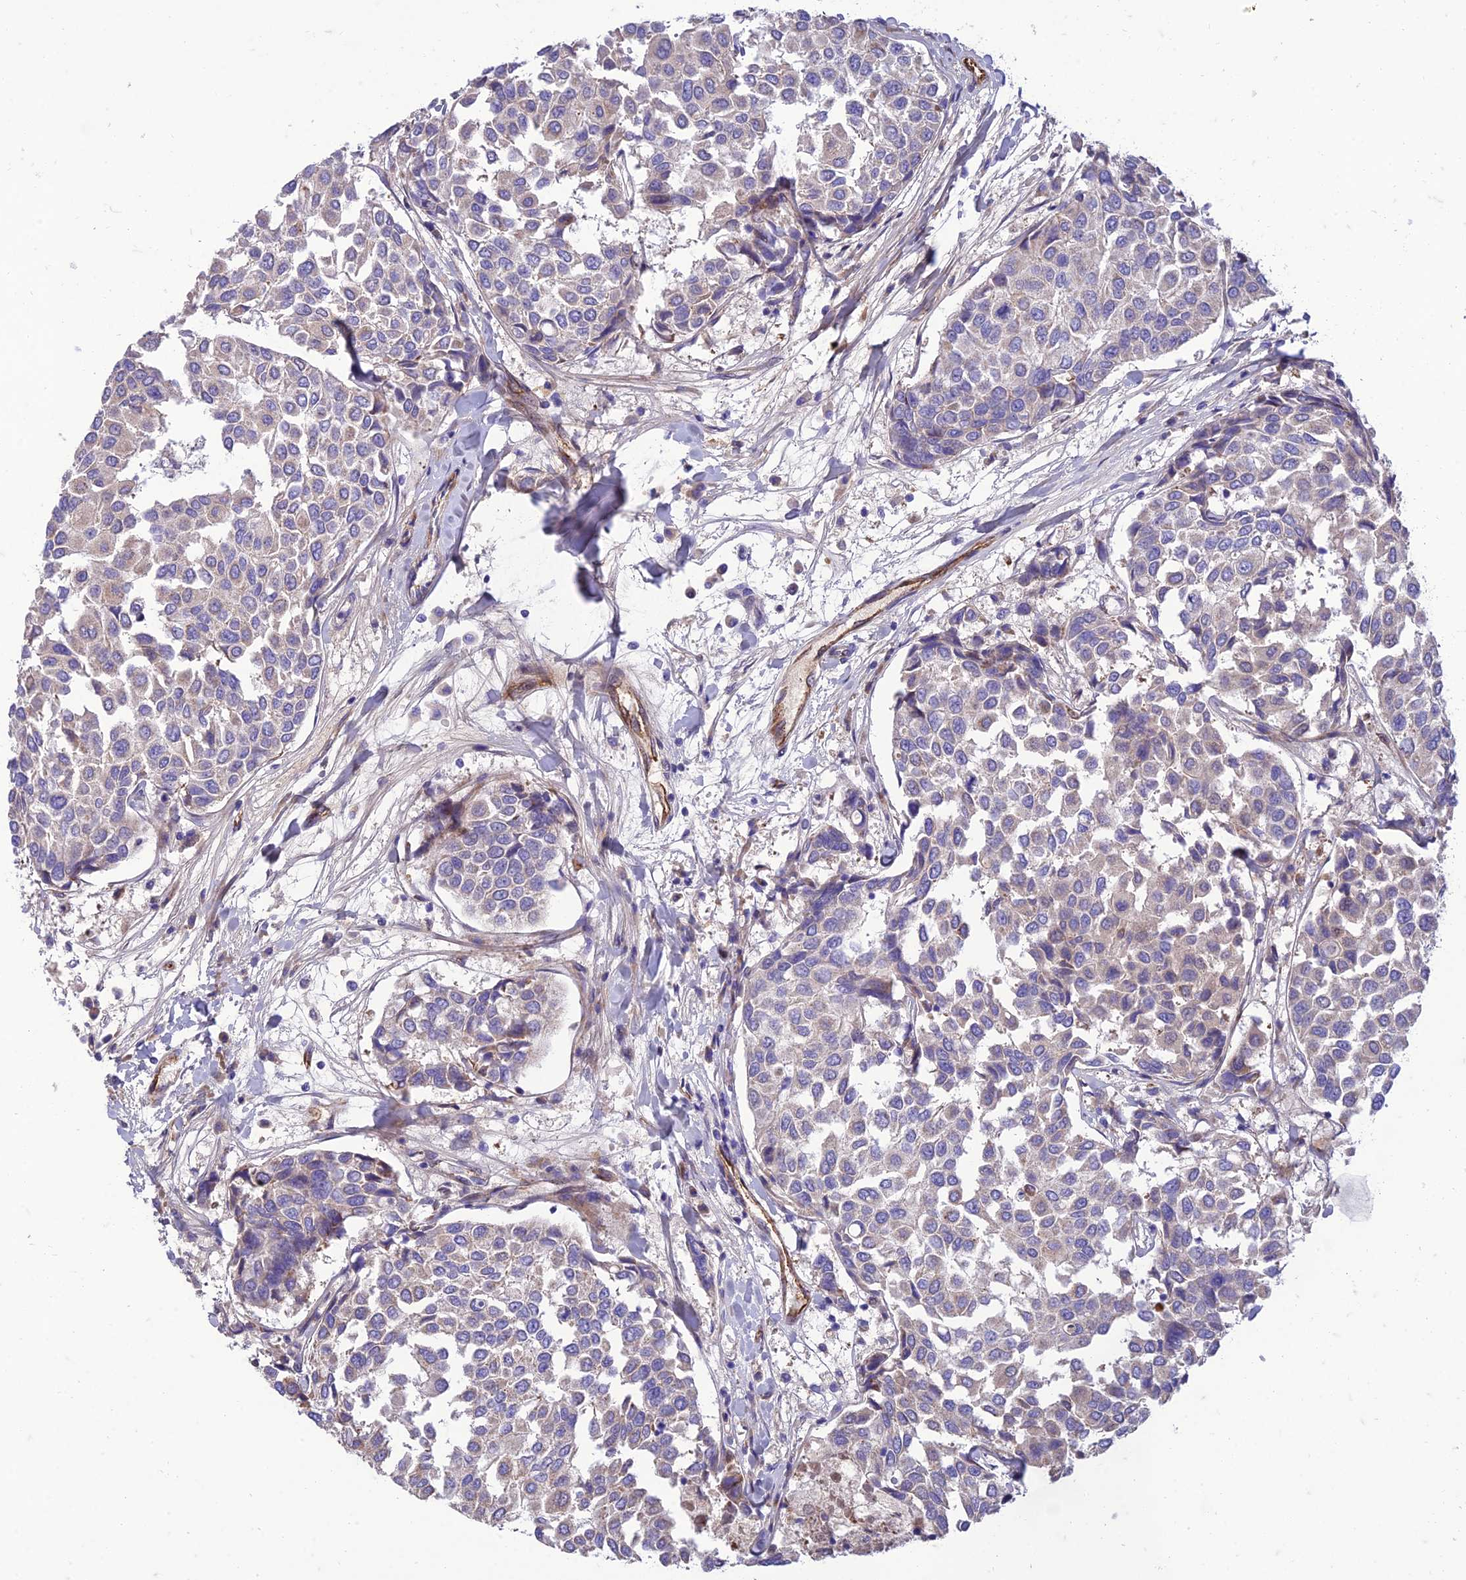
{"staining": {"intensity": "weak", "quantity": "<25%", "location": "cytoplasmic/membranous"}, "tissue": "breast cancer", "cell_type": "Tumor cells", "image_type": "cancer", "snomed": [{"axis": "morphology", "description": "Duct carcinoma"}, {"axis": "topography", "description": "Breast"}], "caption": "An immunohistochemistry (IHC) histopathology image of infiltrating ductal carcinoma (breast) is shown. There is no staining in tumor cells of infiltrating ductal carcinoma (breast).", "gene": "SEL1L3", "patient": {"sex": "female", "age": 55}}